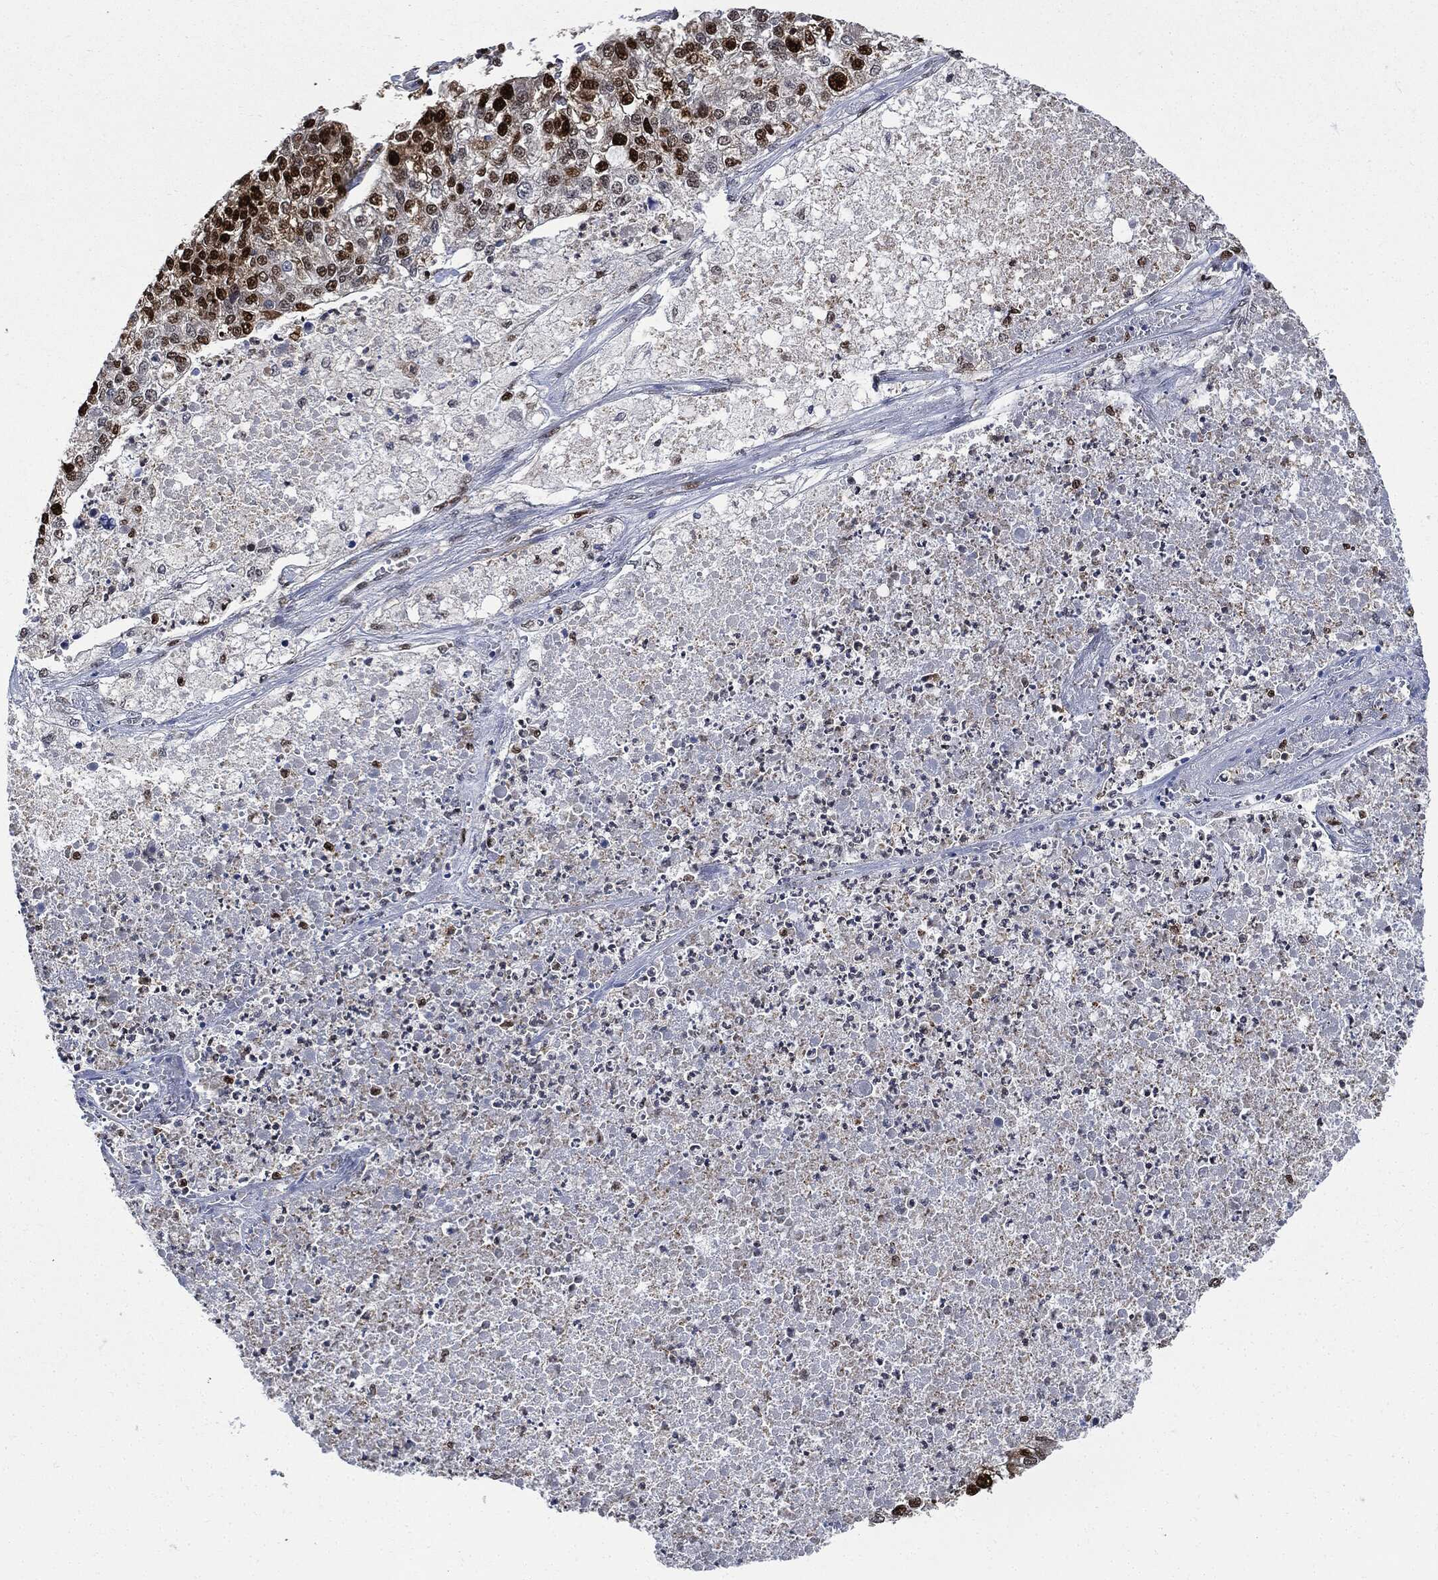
{"staining": {"intensity": "strong", "quantity": "25%-75%", "location": "nuclear"}, "tissue": "lung cancer", "cell_type": "Tumor cells", "image_type": "cancer", "snomed": [{"axis": "morphology", "description": "Adenocarcinoma, NOS"}, {"axis": "topography", "description": "Lung"}], "caption": "High-power microscopy captured an IHC photomicrograph of lung cancer, revealing strong nuclear staining in approximately 25%-75% of tumor cells.", "gene": "PCNA", "patient": {"sex": "male", "age": 49}}